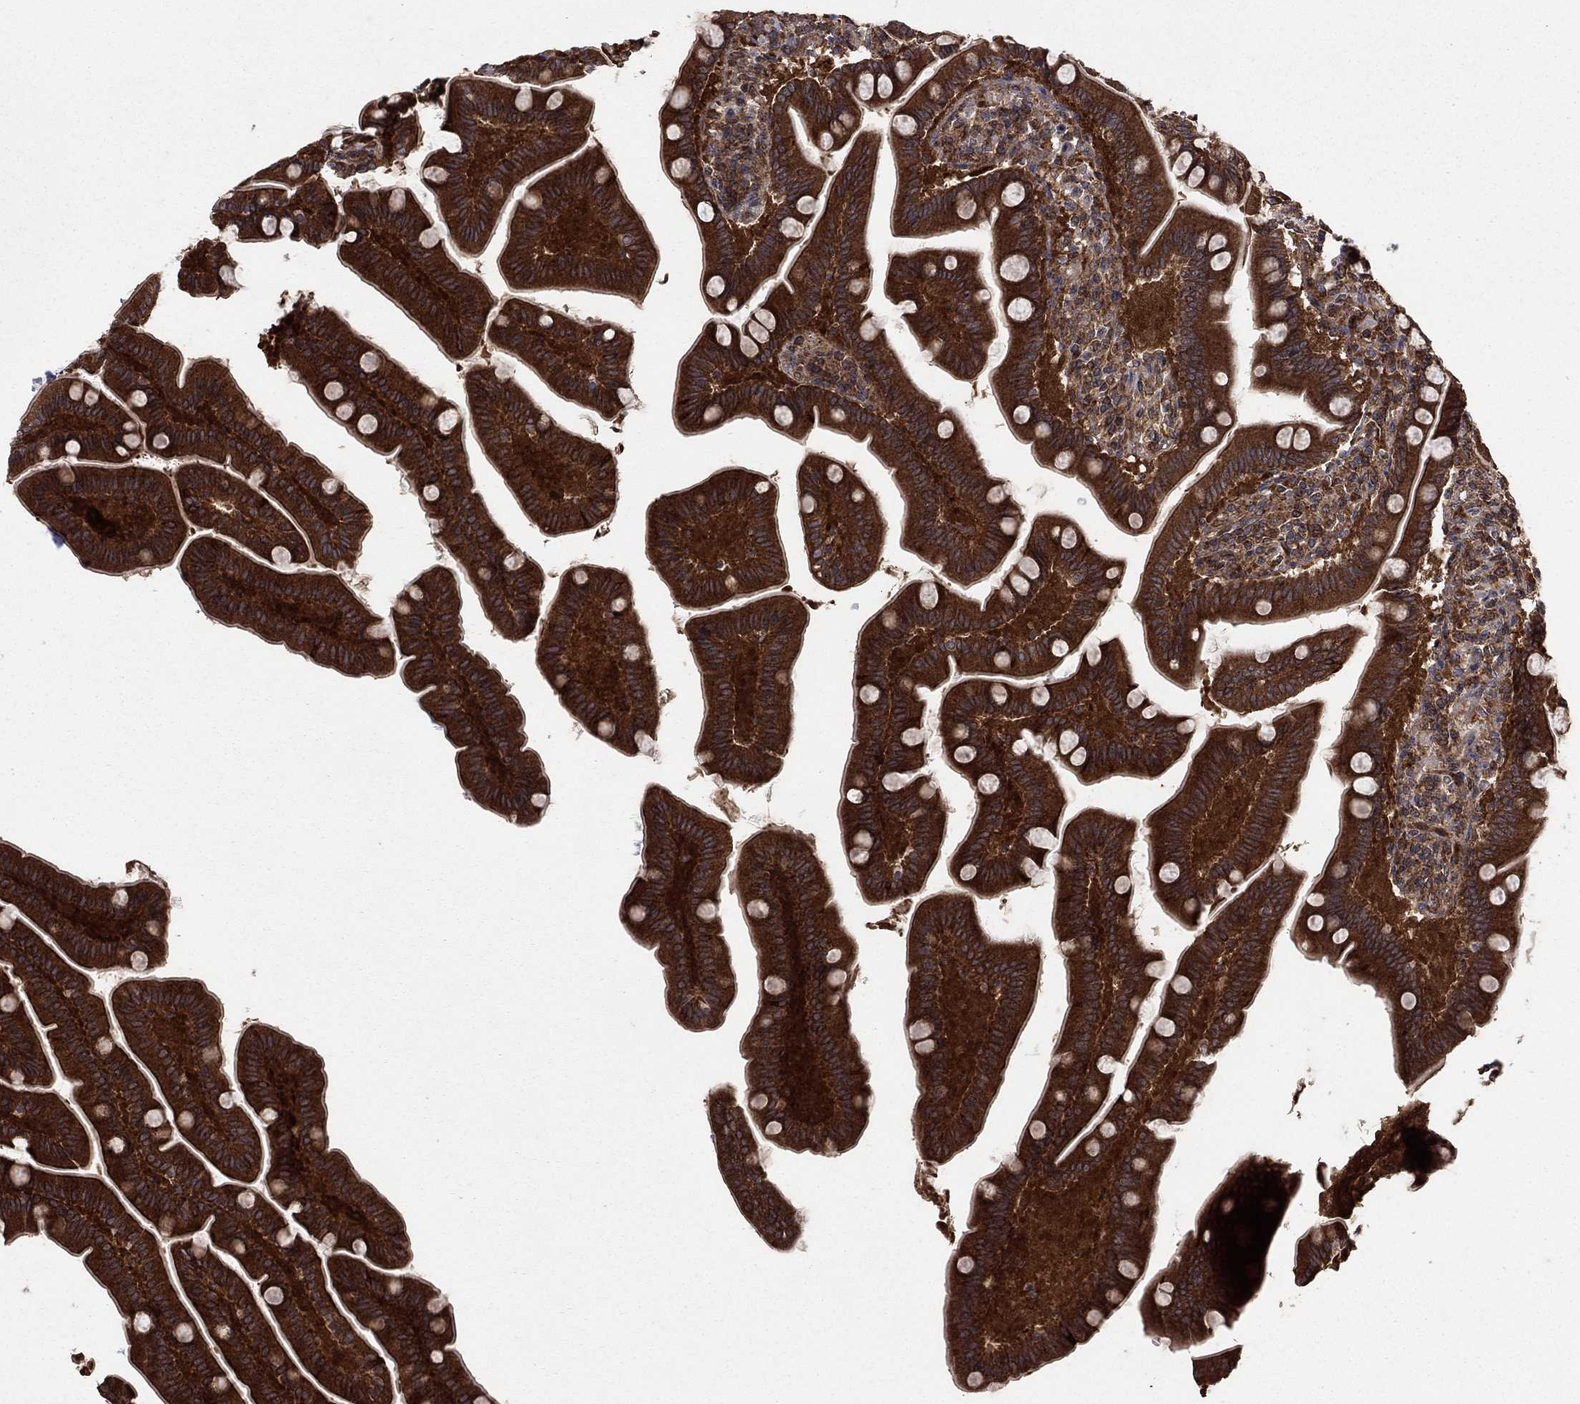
{"staining": {"intensity": "strong", "quantity": ">75%", "location": "cytoplasmic/membranous"}, "tissue": "small intestine", "cell_type": "Glandular cells", "image_type": "normal", "snomed": [{"axis": "morphology", "description": "Normal tissue, NOS"}, {"axis": "topography", "description": "Small intestine"}], "caption": "A brown stain highlights strong cytoplasmic/membranous positivity of a protein in glandular cells of unremarkable small intestine. The staining was performed using DAB (3,3'-diaminobenzidine) to visualize the protein expression in brown, while the nuclei were stained in blue with hematoxylin (Magnification: 20x).", "gene": "IFI35", "patient": {"sex": "male", "age": 66}}